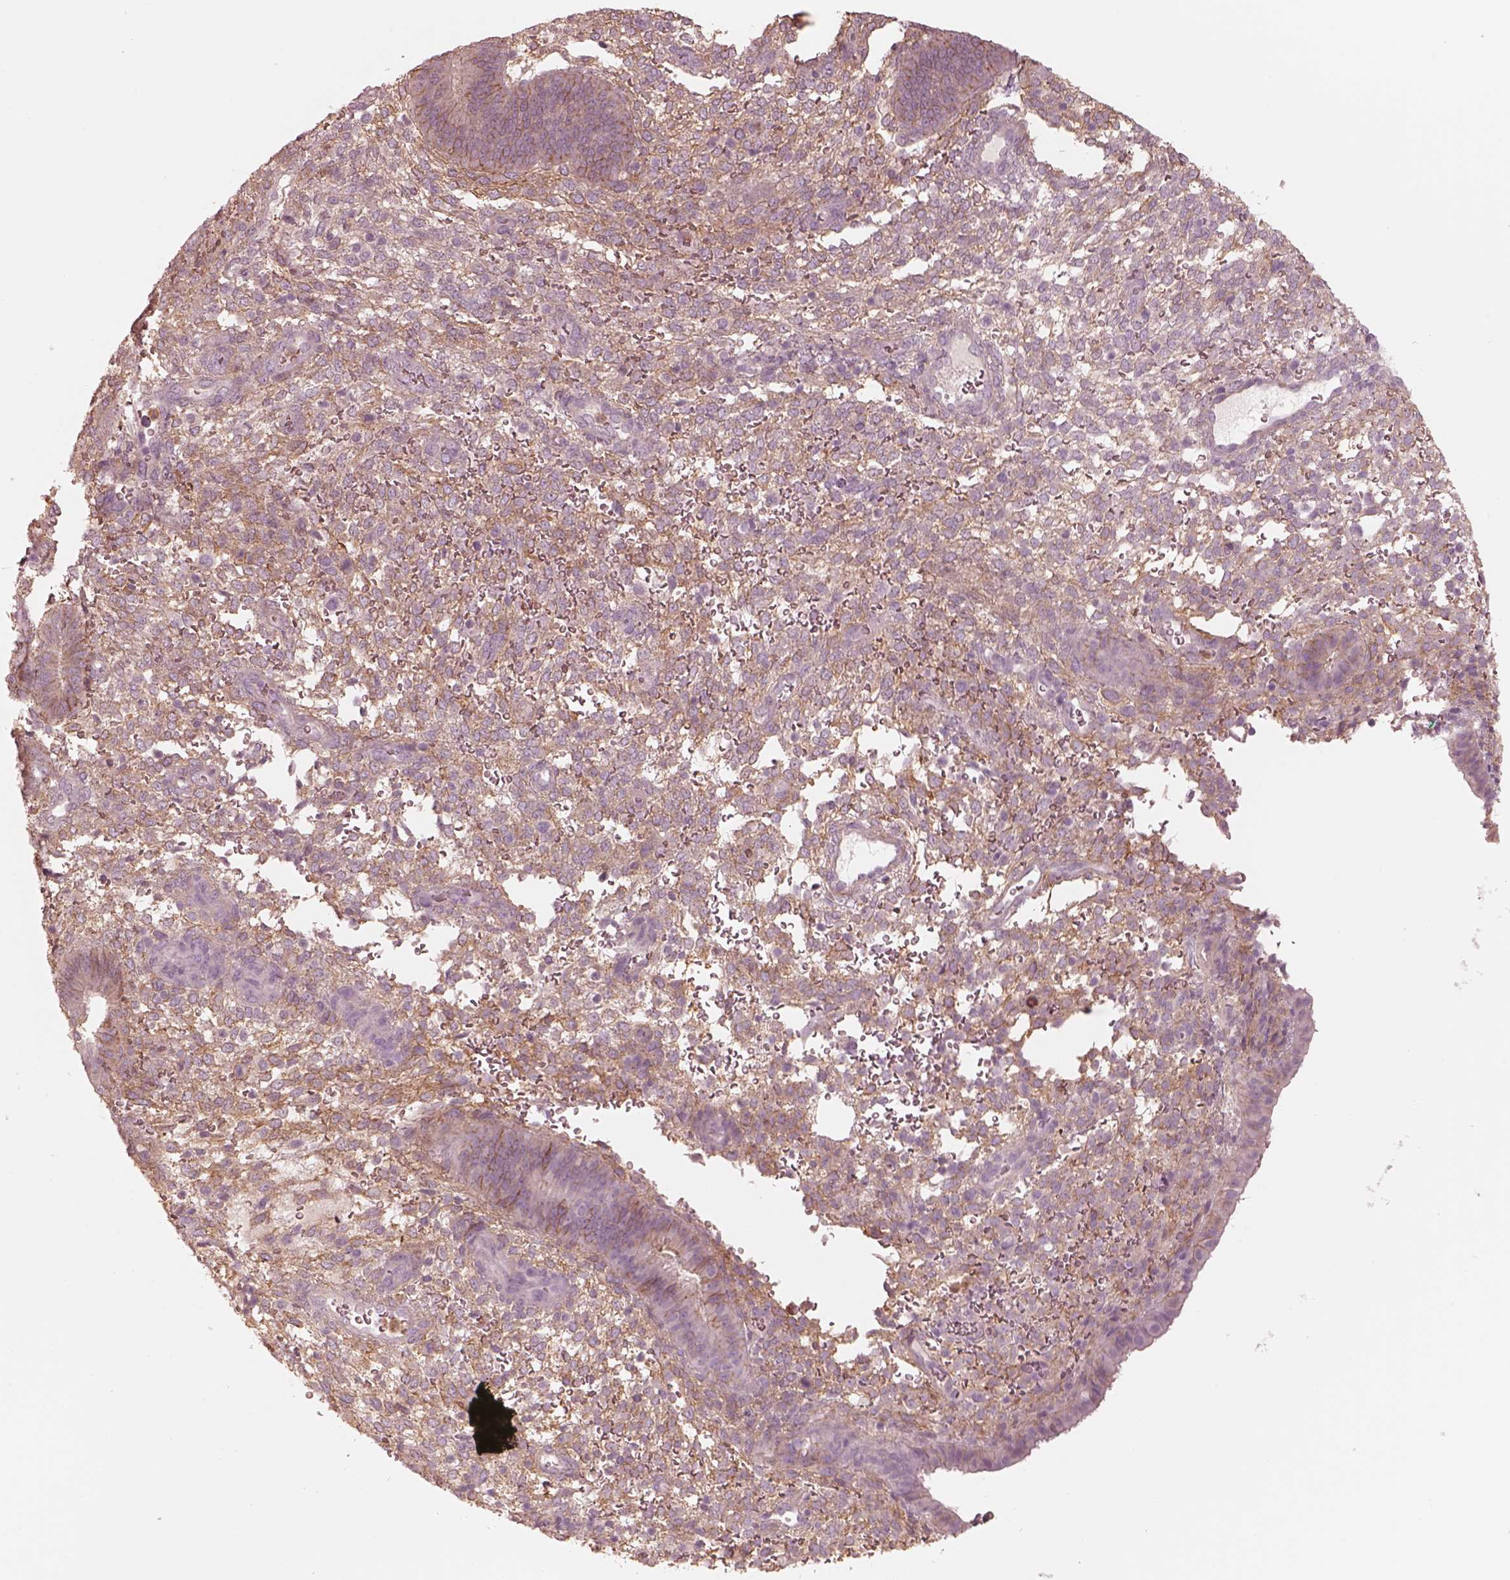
{"staining": {"intensity": "moderate", "quantity": "25%-75%", "location": "cytoplasmic/membranous"}, "tissue": "endometrium", "cell_type": "Cells in endometrial stroma", "image_type": "normal", "snomed": [{"axis": "morphology", "description": "Normal tissue, NOS"}, {"axis": "topography", "description": "Endometrium"}], "caption": "Immunohistochemistry (IHC) micrograph of normal endometrium: human endometrium stained using immunohistochemistry (IHC) shows medium levels of moderate protein expression localized specifically in the cytoplasmic/membranous of cells in endometrial stroma, appearing as a cytoplasmic/membranous brown color.", "gene": "GPRIN1", "patient": {"sex": "female", "age": 39}}